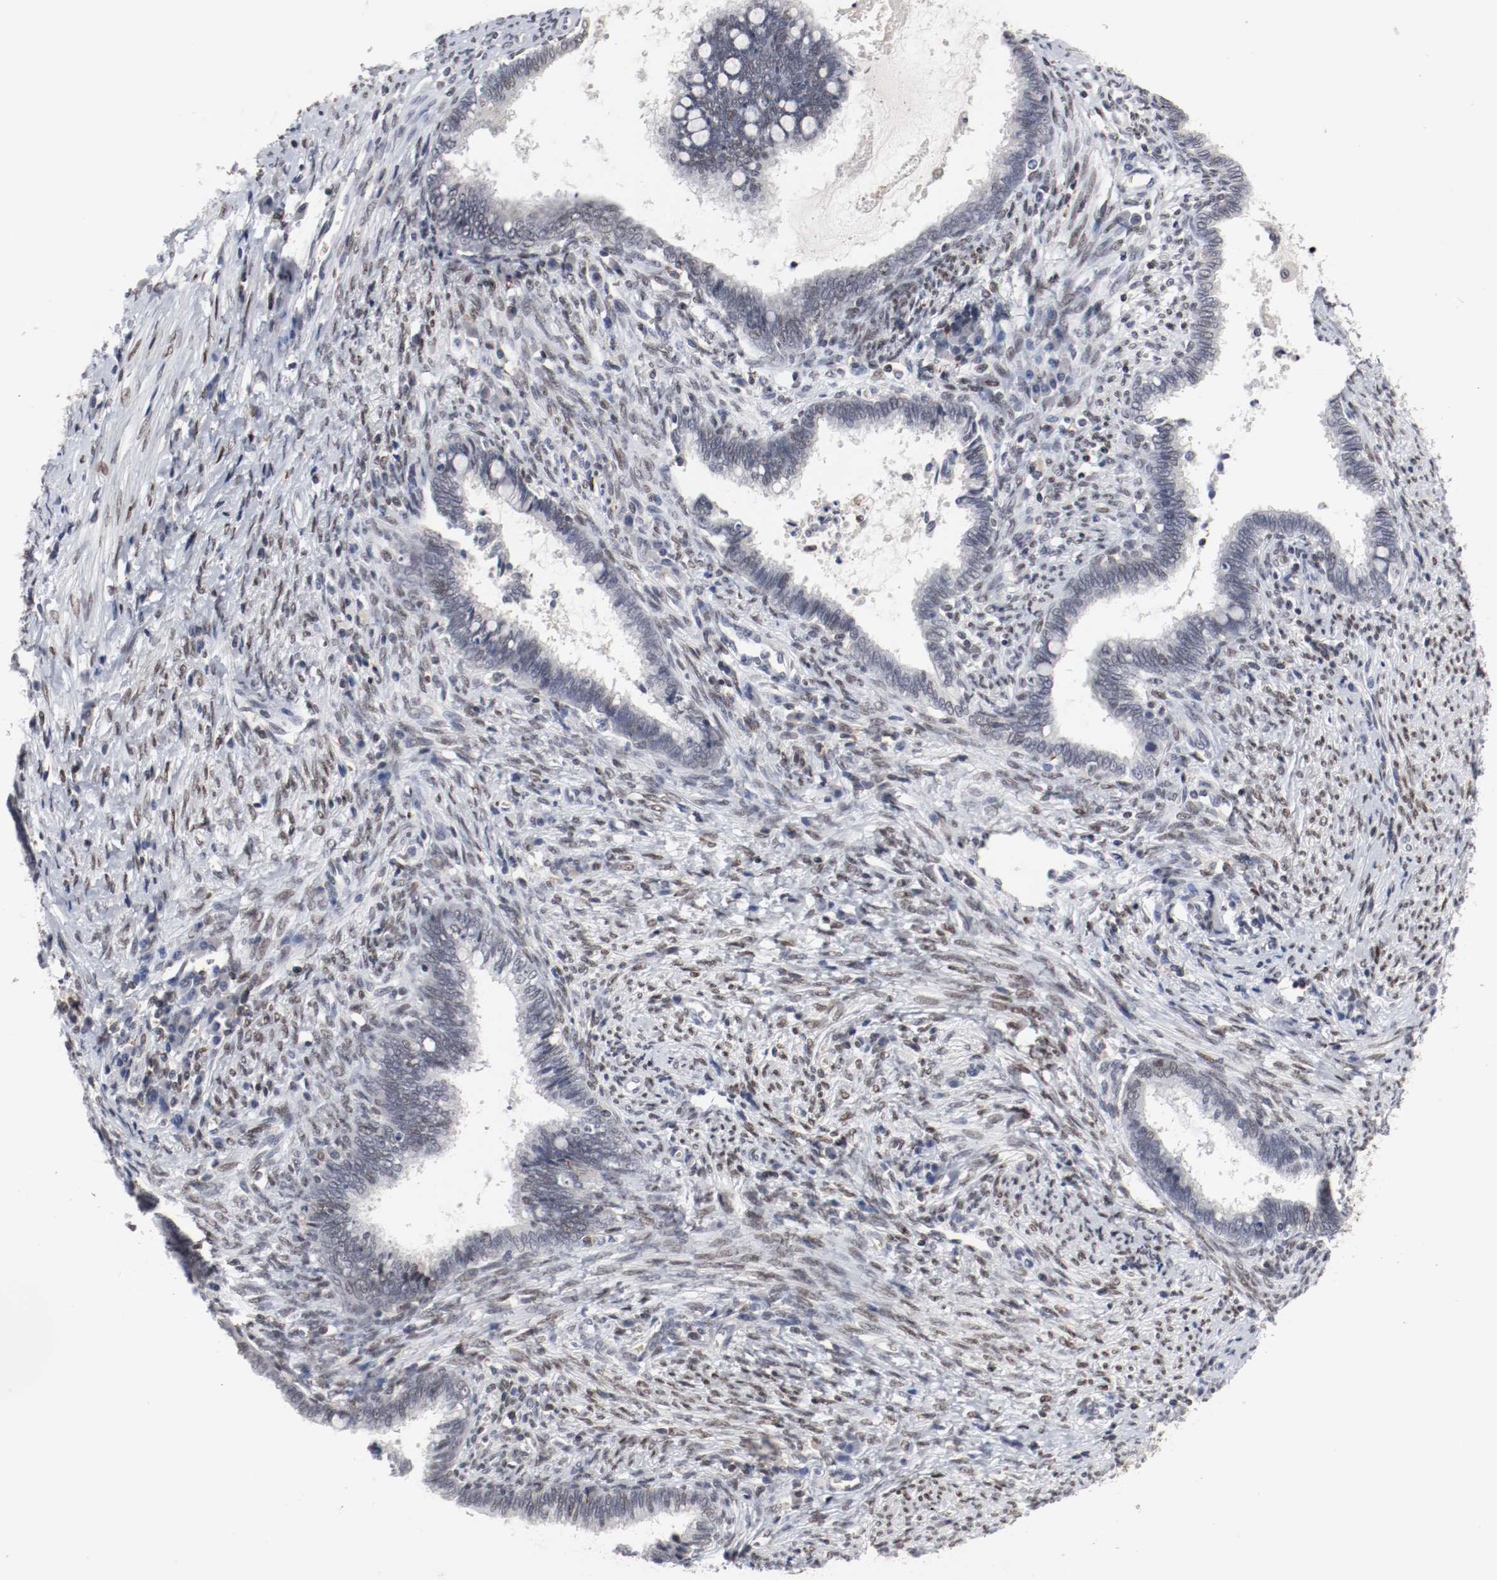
{"staining": {"intensity": "negative", "quantity": "none", "location": "none"}, "tissue": "cervical cancer", "cell_type": "Tumor cells", "image_type": "cancer", "snomed": [{"axis": "morphology", "description": "Adenocarcinoma, NOS"}, {"axis": "topography", "description": "Cervix"}], "caption": "DAB immunohistochemical staining of human cervical cancer (adenocarcinoma) displays no significant staining in tumor cells. (Immunohistochemistry, brightfield microscopy, high magnification).", "gene": "JUND", "patient": {"sex": "female", "age": 44}}